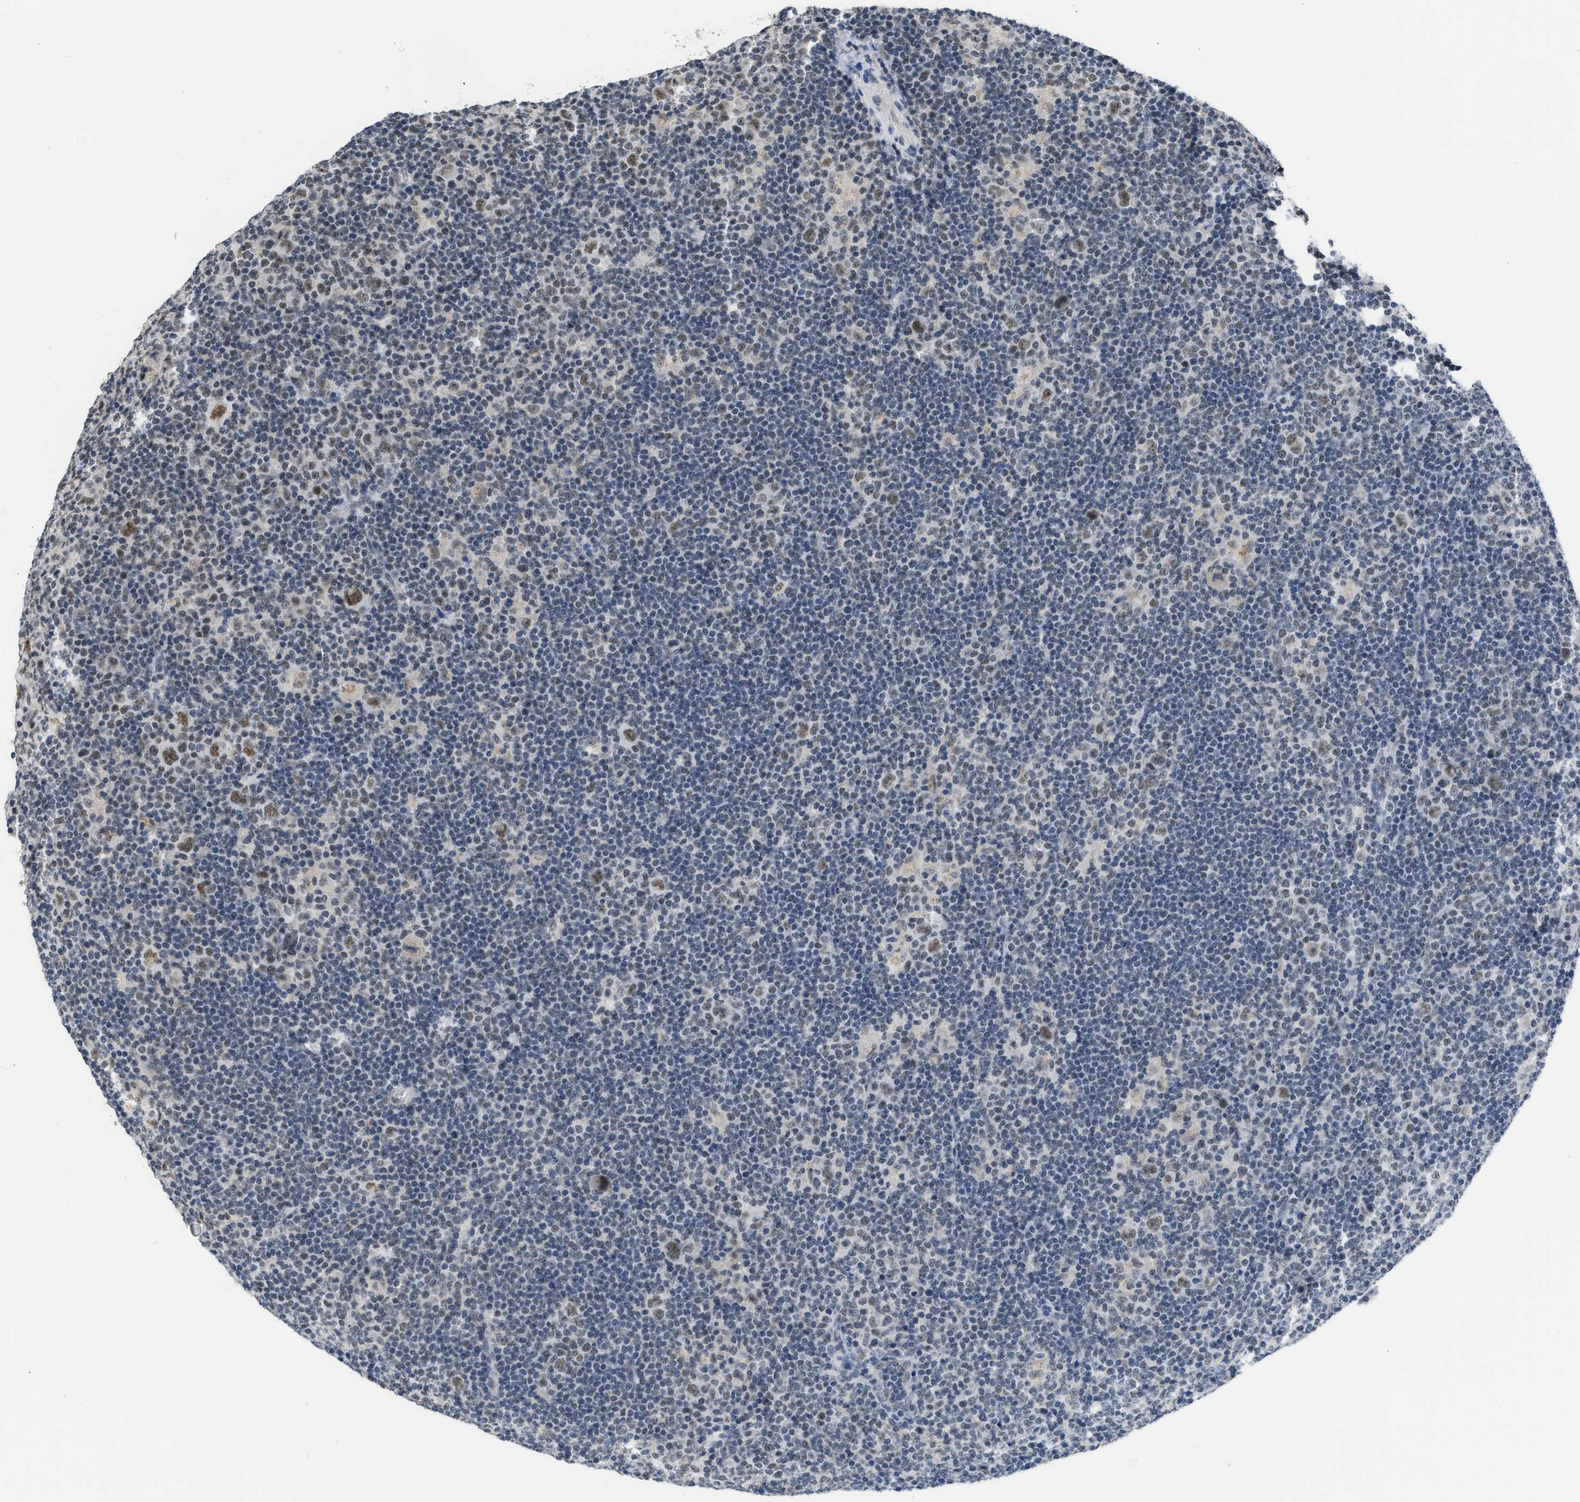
{"staining": {"intensity": "moderate", "quantity": ">75%", "location": "nuclear"}, "tissue": "lymphoma", "cell_type": "Tumor cells", "image_type": "cancer", "snomed": [{"axis": "morphology", "description": "Hodgkin's disease, NOS"}, {"axis": "topography", "description": "Lymph node"}], "caption": "The micrograph displays immunohistochemical staining of Hodgkin's disease. There is moderate nuclear positivity is appreciated in about >75% of tumor cells. (DAB (3,3'-diaminobenzidine) IHC, brown staining for protein, blue staining for nuclei).", "gene": "TERF2IP", "patient": {"sex": "female", "age": 57}}